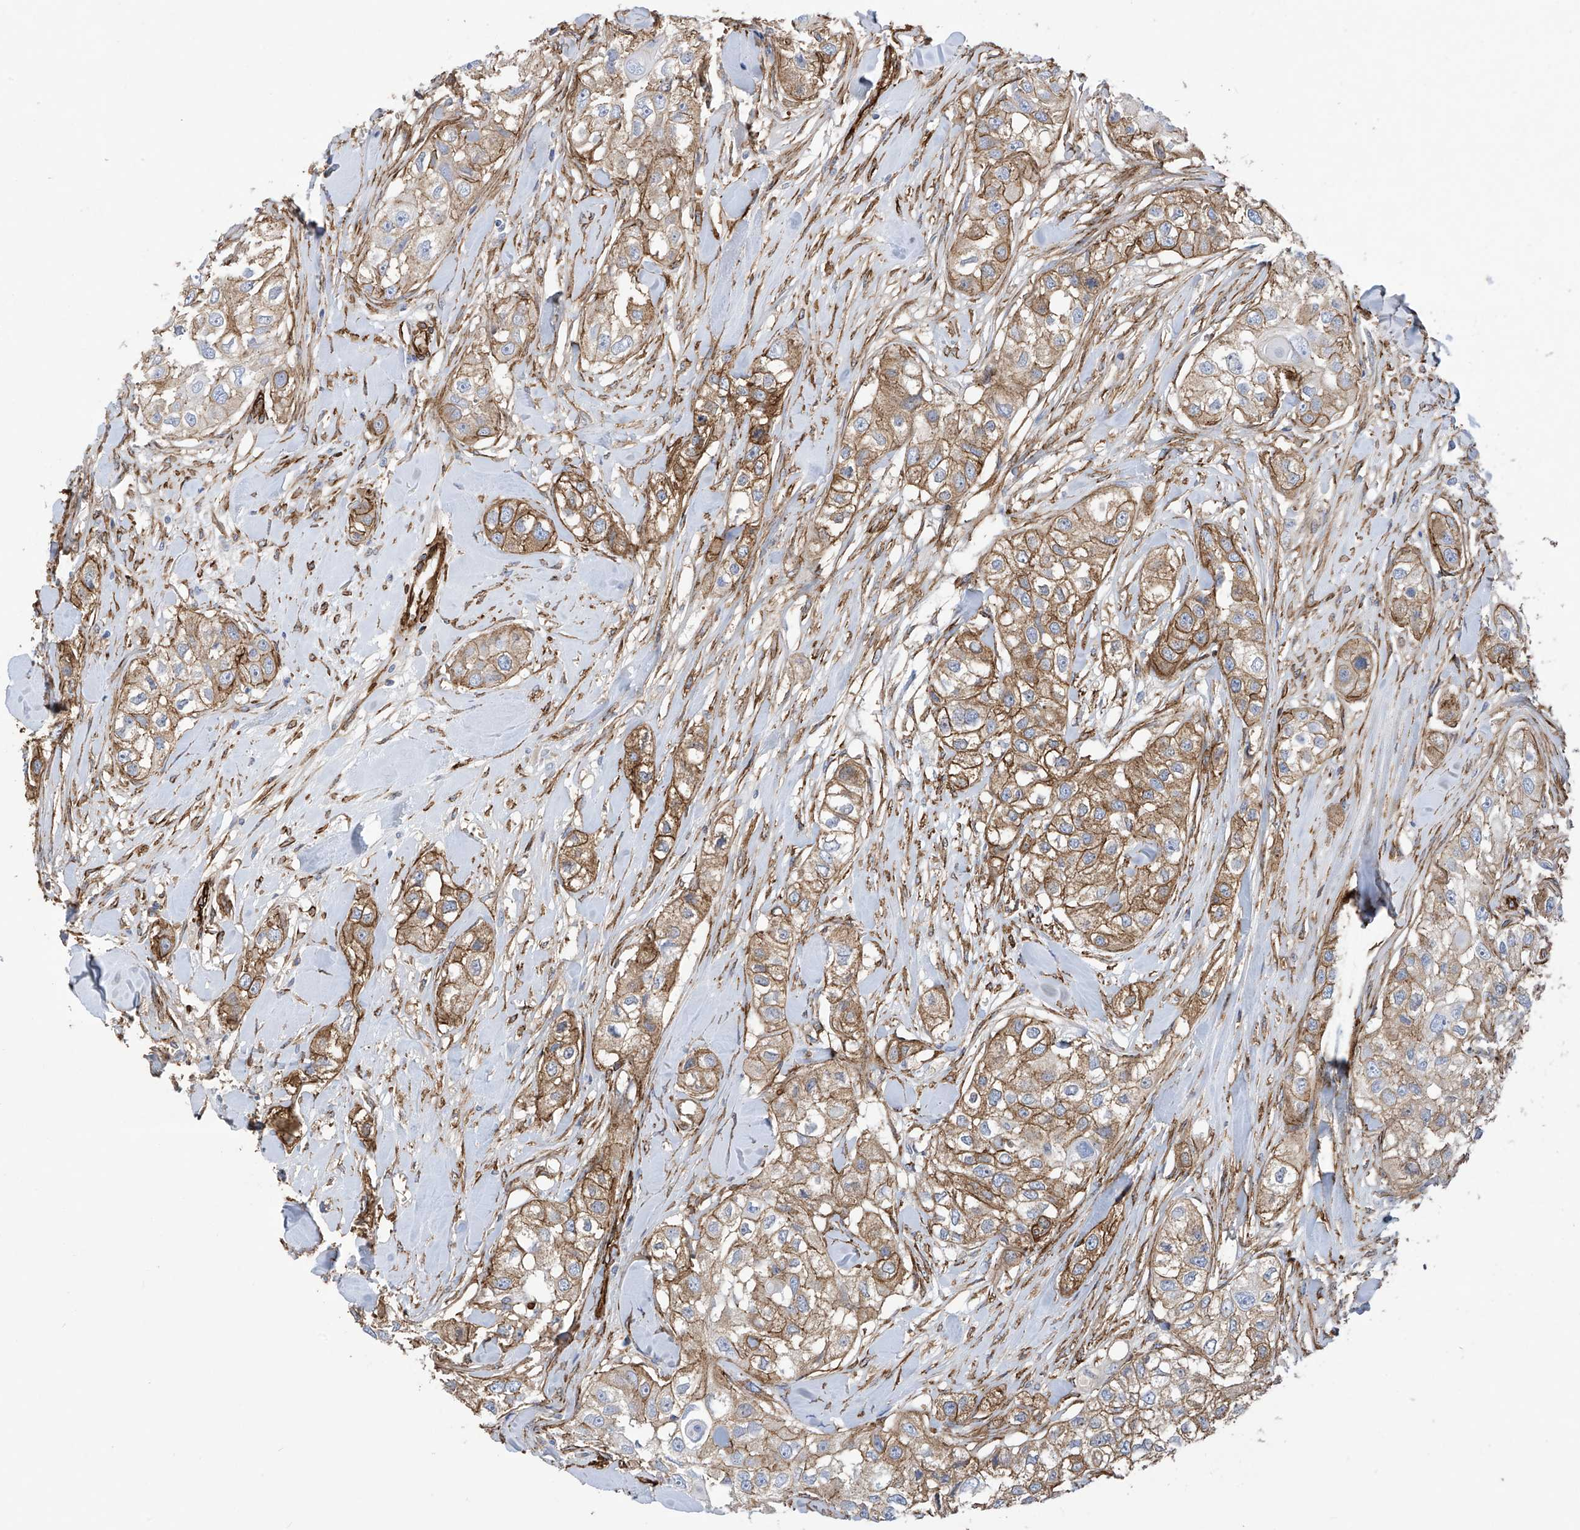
{"staining": {"intensity": "moderate", "quantity": ">75%", "location": "cytoplasmic/membranous"}, "tissue": "head and neck cancer", "cell_type": "Tumor cells", "image_type": "cancer", "snomed": [{"axis": "morphology", "description": "Normal tissue, NOS"}, {"axis": "morphology", "description": "Squamous cell carcinoma, NOS"}, {"axis": "topography", "description": "Skeletal muscle"}, {"axis": "topography", "description": "Head-Neck"}], "caption": "Protein expression analysis of human head and neck squamous cell carcinoma reveals moderate cytoplasmic/membranous positivity in approximately >75% of tumor cells.", "gene": "UBTD1", "patient": {"sex": "male", "age": 51}}